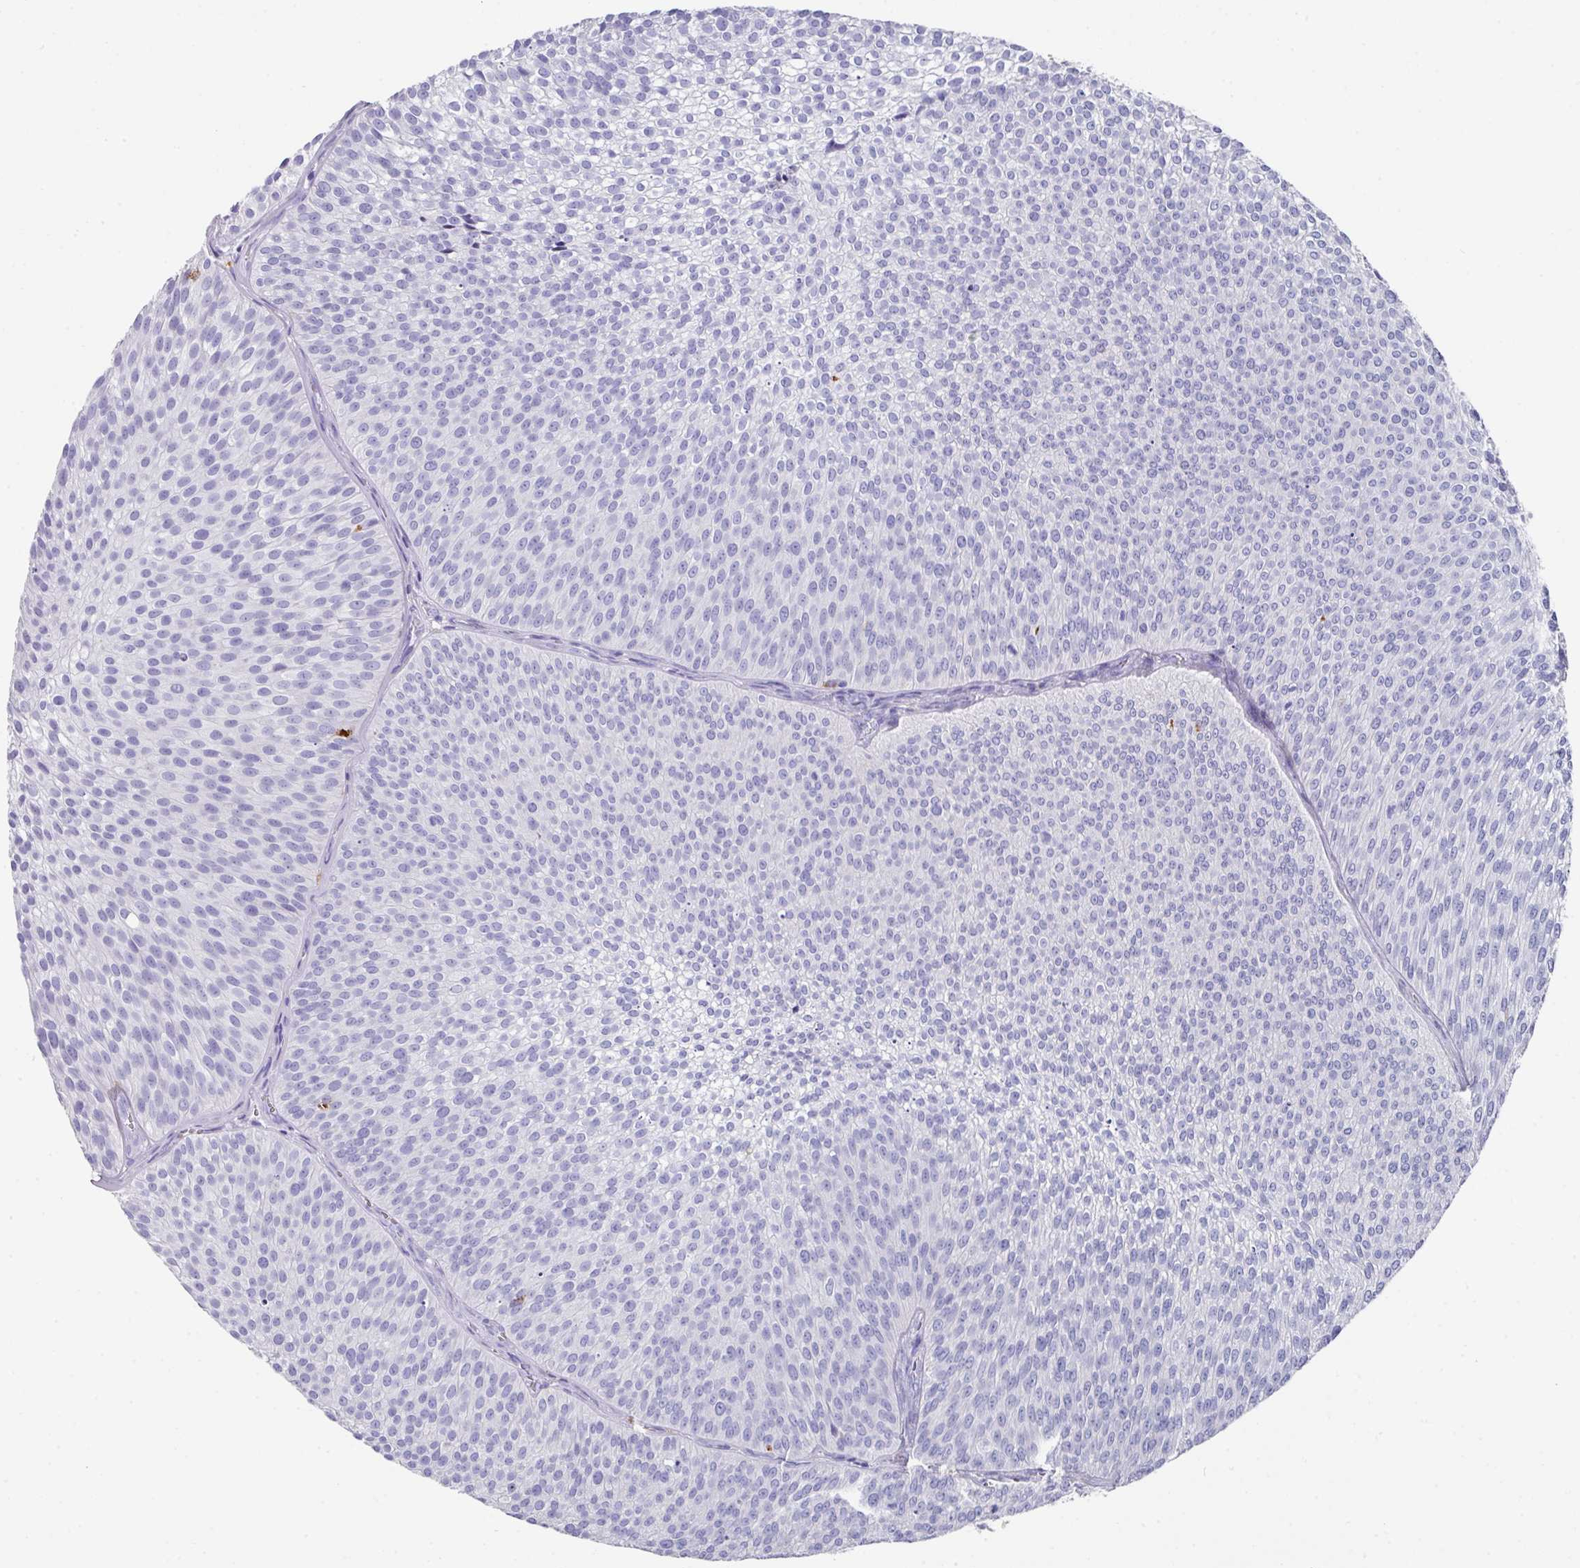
{"staining": {"intensity": "negative", "quantity": "none", "location": "none"}, "tissue": "urothelial cancer", "cell_type": "Tumor cells", "image_type": "cancer", "snomed": [{"axis": "morphology", "description": "Urothelial carcinoma, Low grade"}, {"axis": "topography", "description": "Urinary bladder"}], "caption": "This is an immunohistochemistry (IHC) histopathology image of urothelial cancer. There is no positivity in tumor cells.", "gene": "CPVL", "patient": {"sex": "male", "age": 91}}